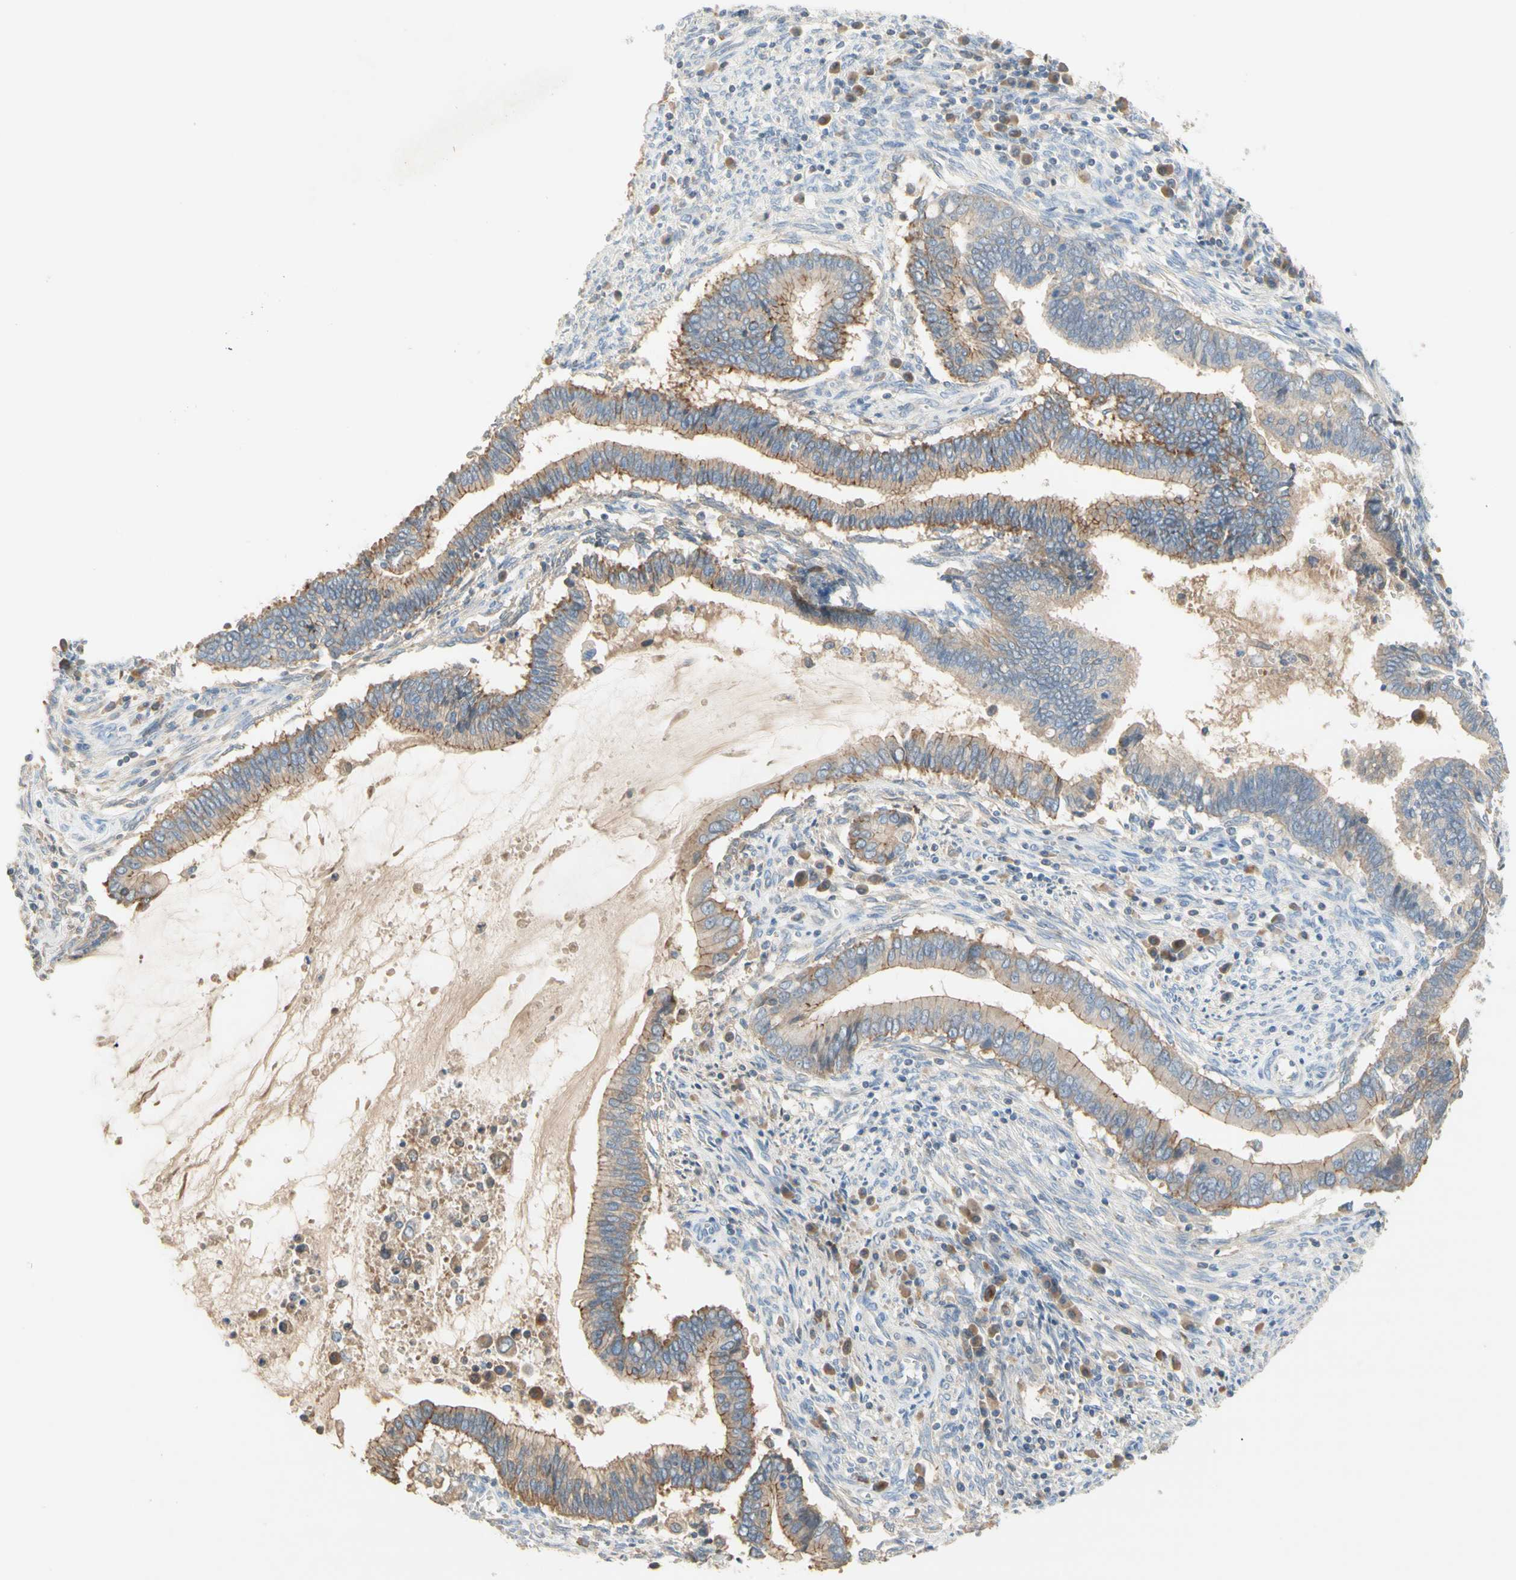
{"staining": {"intensity": "moderate", "quantity": ">75%", "location": "cytoplasmic/membranous"}, "tissue": "cervical cancer", "cell_type": "Tumor cells", "image_type": "cancer", "snomed": [{"axis": "morphology", "description": "Adenocarcinoma, NOS"}, {"axis": "topography", "description": "Cervix"}], "caption": "Cervical cancer (adenocarcinoma) was stained to show a protein in brown. There is medium levels of moderate cytoplasmic/membranous expression in about >75% of tumor cells.", "gene": "NECTIN4", "patient": {"sex": "female", "age": 44}}